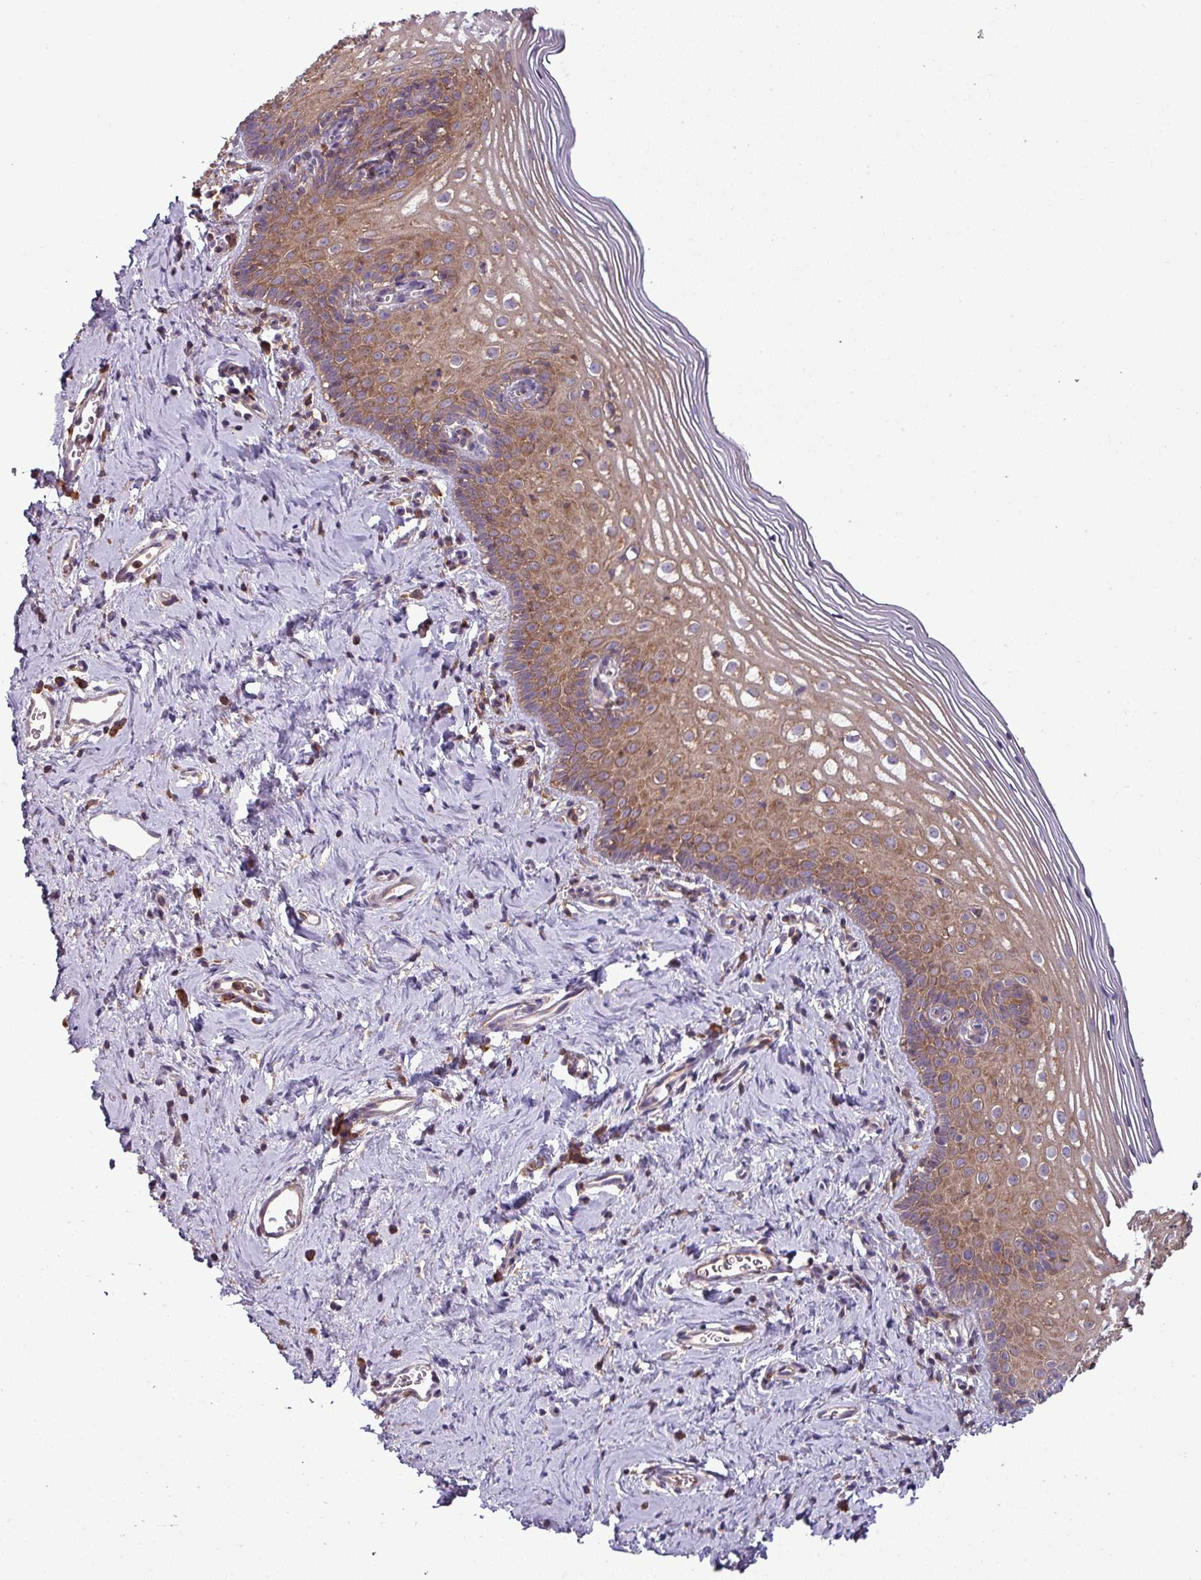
{"staining": {"intensity": "moderate", "quantity": "25%-75%", "location": "cytoplasmic/membranous"}, "tissue": "cervix", "cell_type": "Glandular cells", "image_type": "normal", "snomed": [{"axis": "morphology", "description": "Normal tissue, NOS"}, {"axis": "topography", "description": "Cervix"}], "caption": "High-magnification brightfield microscopy of unremarkable cervix stained with DAB (3,3'-diaminobenzidine) (brown) and counterstained with hematoxylin (blue). glandular cells exhibit moderate cytoplasmic/membranous expression is appreciated in about25%-75% of cells.", "gene": "LRRC74B", "patient": {"sex": "female", "age": 44}}